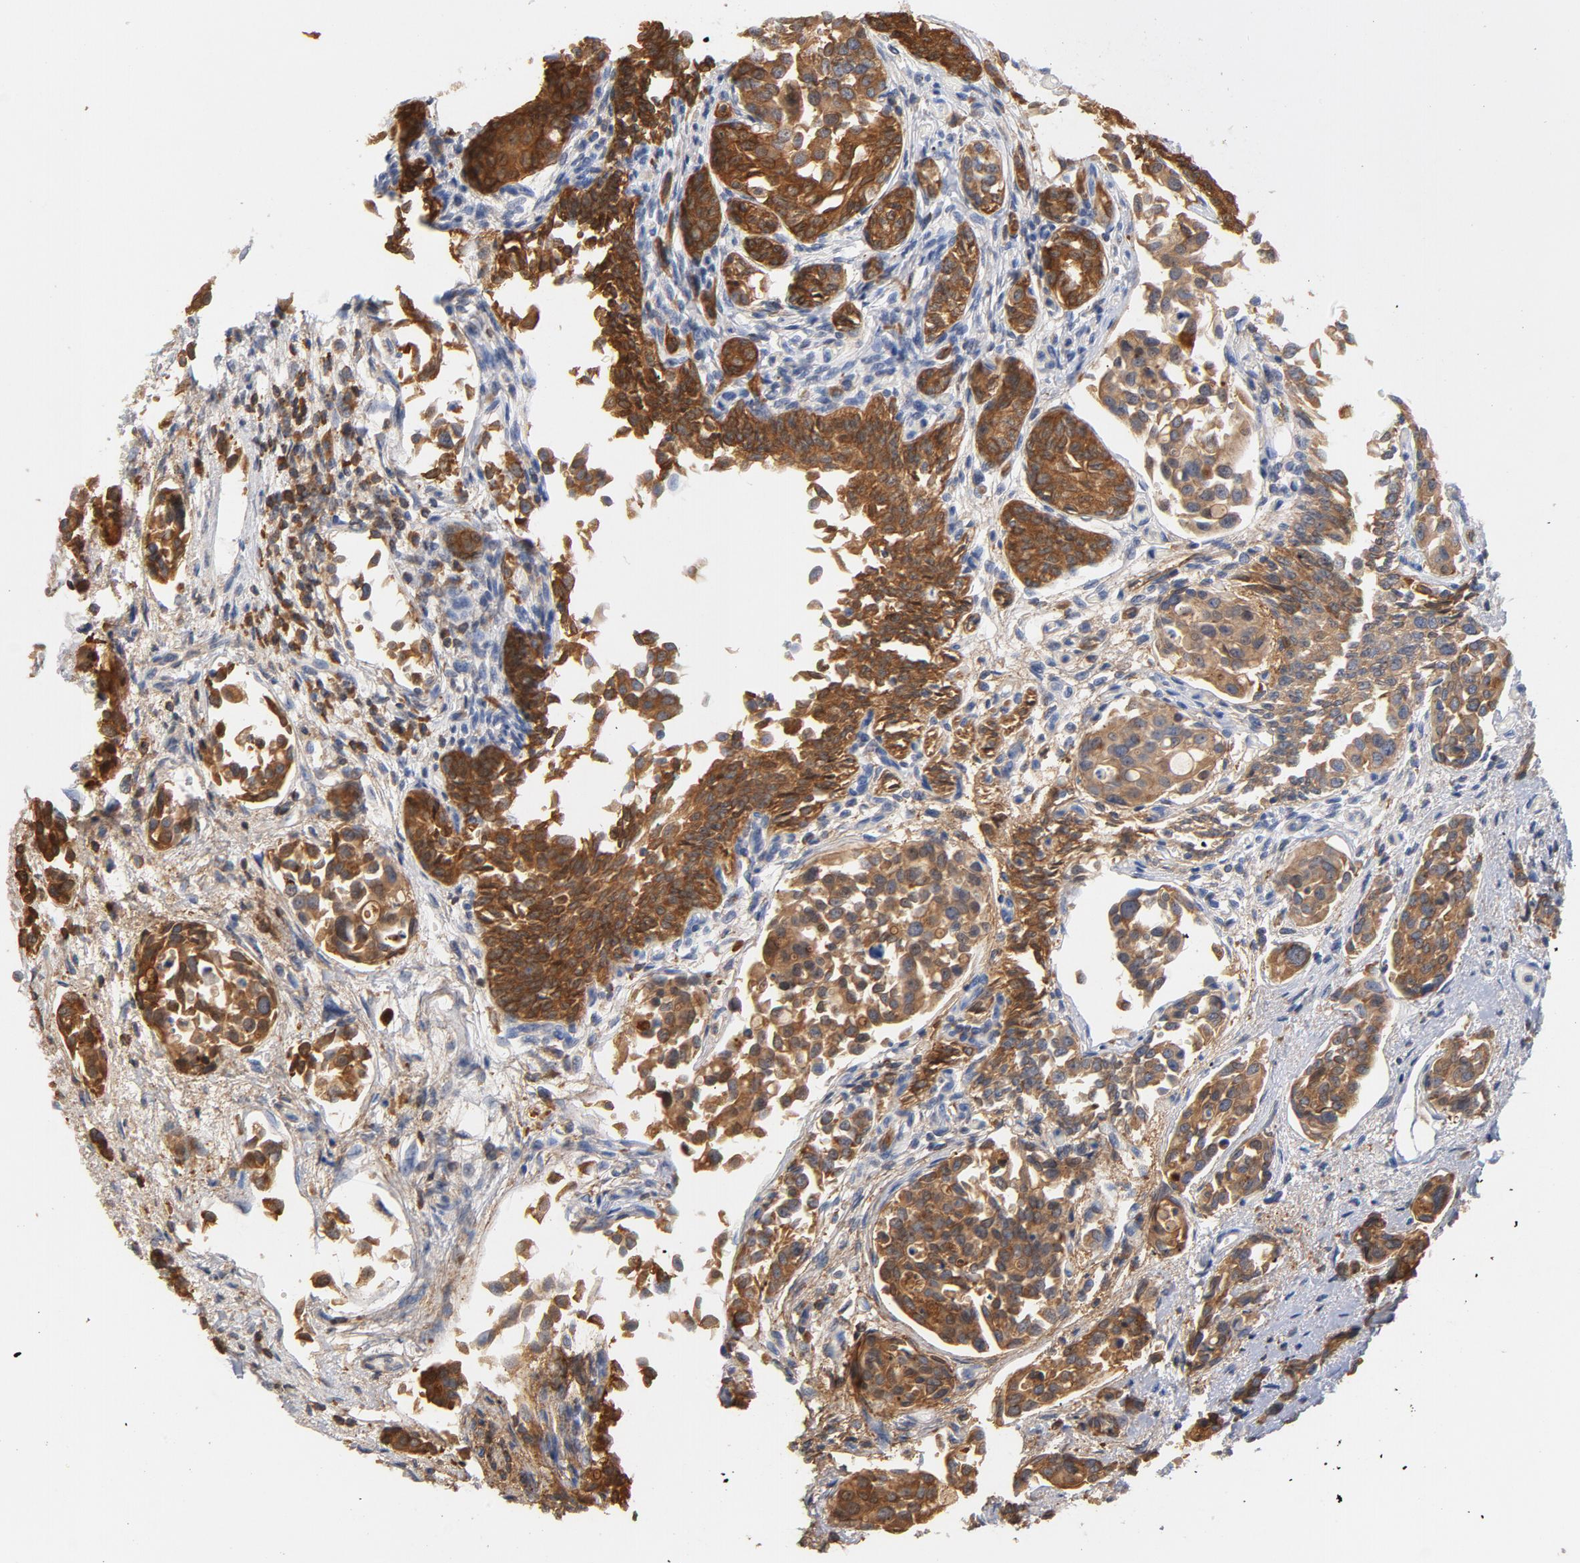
{"staining": {"intensity": "strong", "quantity": ">75%", "location": "cytoplasmic/membranous"}, "tissue": "urothelial cancer", "cell_type": "Tumor cells", "image_type": "cancer", "snomed": [{"axis": "morphology", "description": "Urothelial carcinoma, High grade"}, {"axis": "topography", "description": "Urinary bladder"}], "caption": "Urothelial carcinoma (high-grade) stained with immunohistochemistry (IHC) reveals strong cytoplasmic/membranous staining in approximately >75% of tumor cells.", "gene": "EZR", "patient": {"sex": "male", "age": 78}}